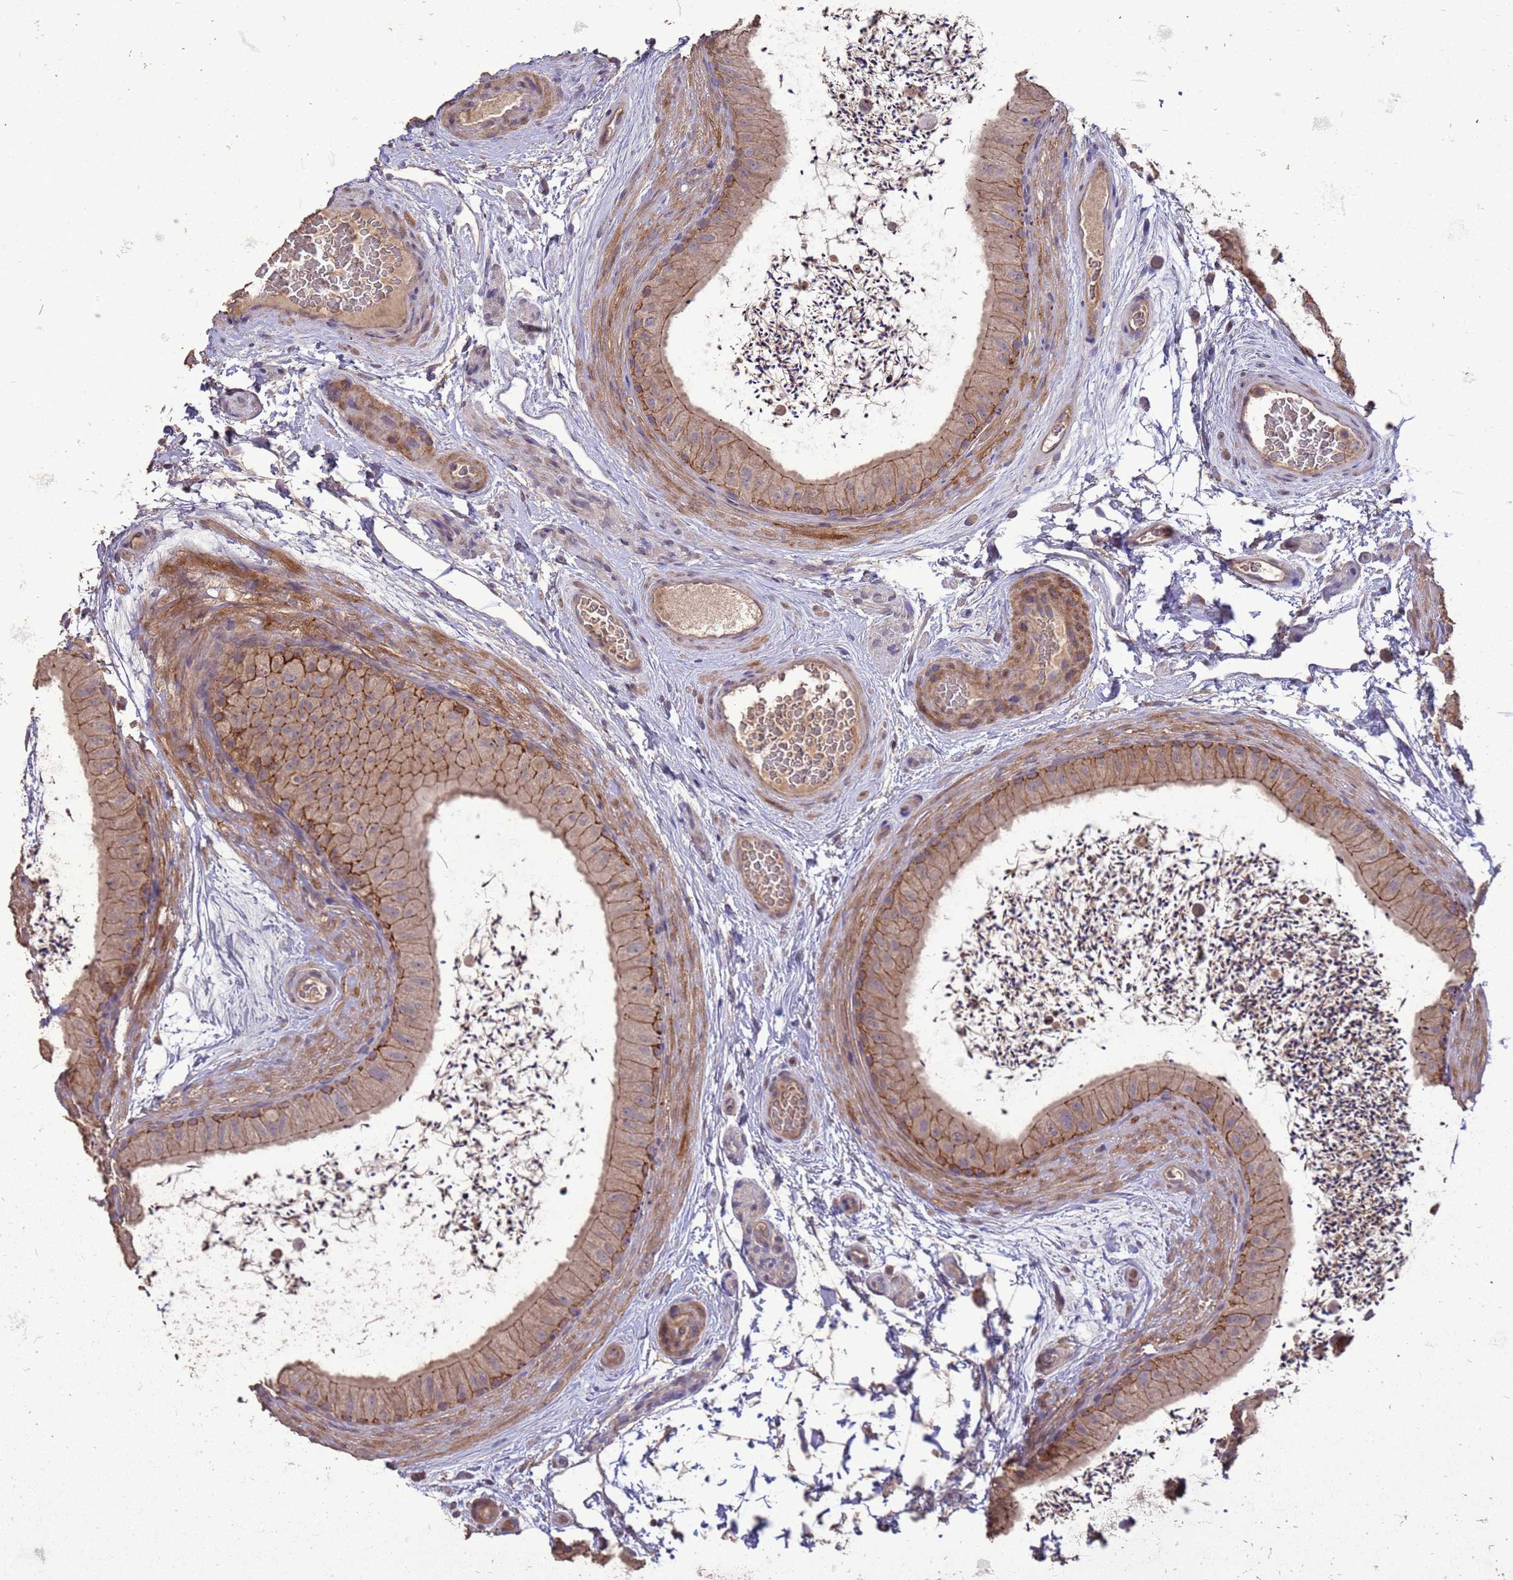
{"staining": {"intensity": "moderate", "quantity": ">75%", "location": "cytoplasmic/membranous"}, "tissue": "epididymis", "cell_type": "Glandular cells", "image_type": "normal", "snomed": [{"axis": "morphology", "description": "Normal tissue, NOS"}, {"axis": "topography", "description": "Epididymis"}], "caption": "Epididymis stained with immunohistochemistry (IHC) shows moderate cytoplasmic/membranous expression in approximately >75% of glandular cells. The protein is stained brown, and the nuclei are stained in blue (DAB (3,3'-diaminobenzidine) IHC with brightfield microscopy, high magnification).", "gene": "SLC9B2", "patient": {"sex": "male", "age": 50}}